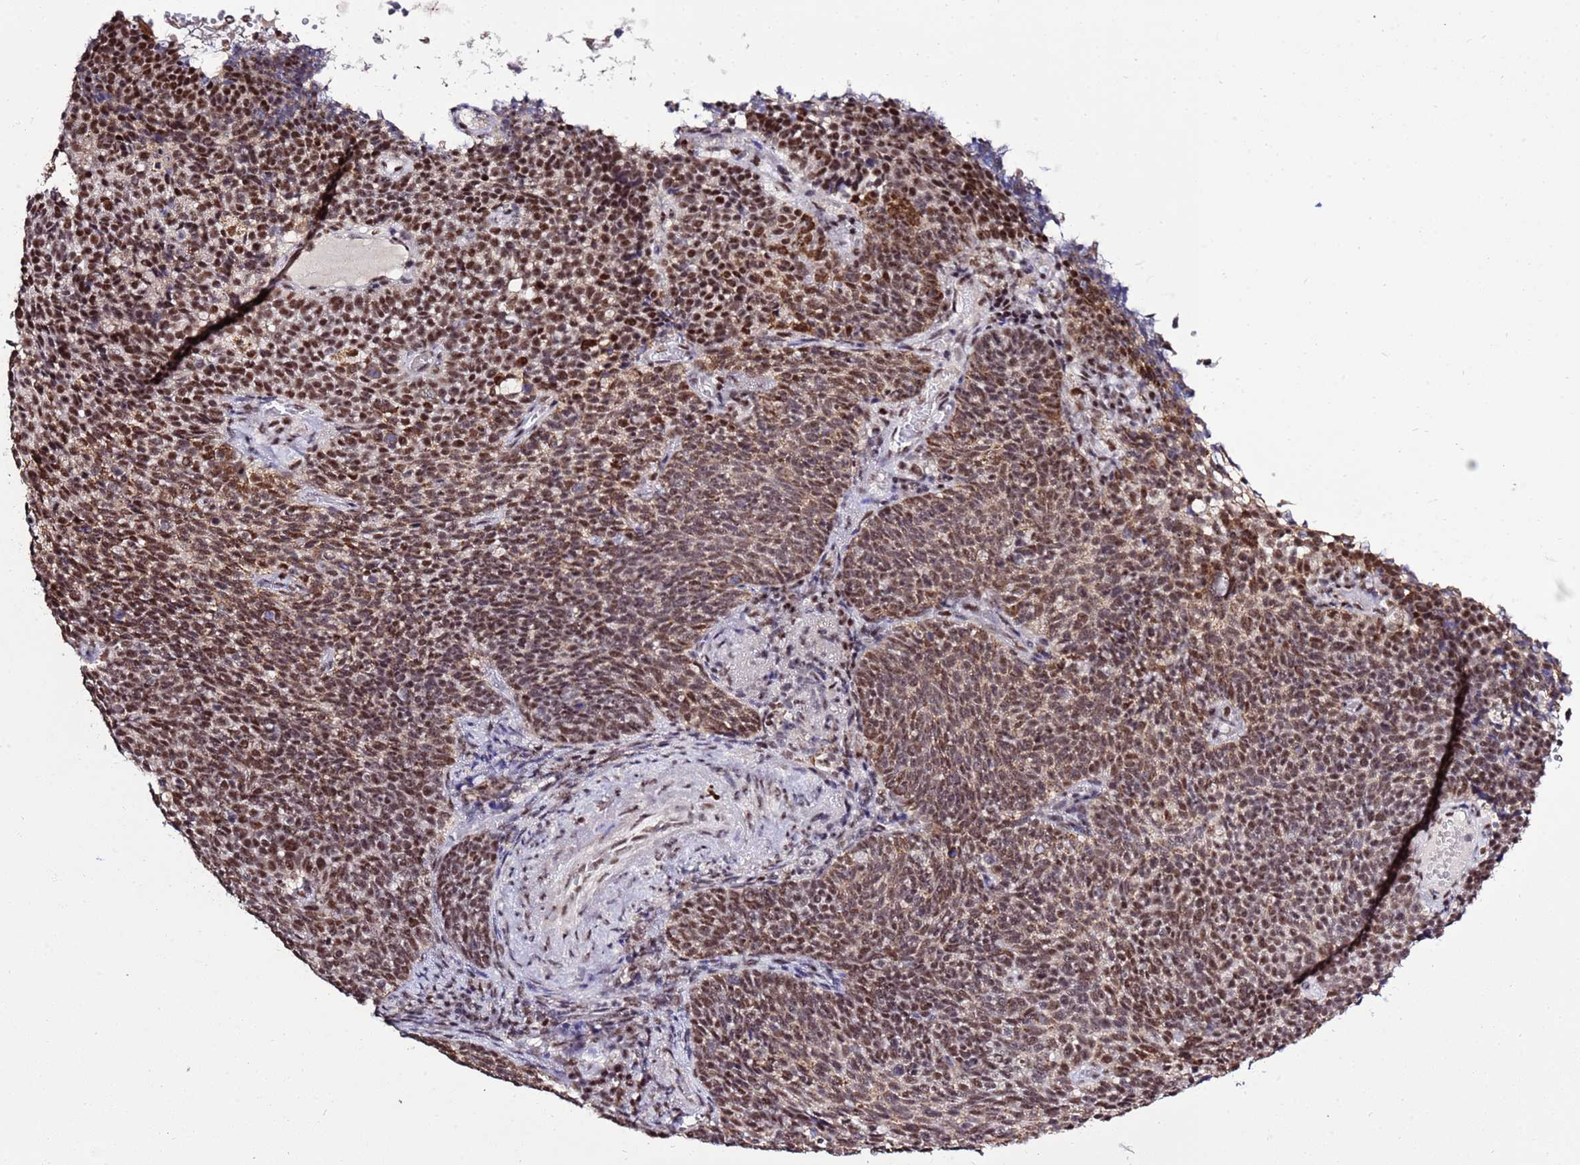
{"staining": {"intensity": "strong", "quantity": ">75%", "location": "nuclear"}, "tissue": "cervical cancer", "cell_type": "Tumor cells", "image_type": "cancer", "snomed": [{"axis": "morphology", "description": "Normal tissue, NOS"}, {"axis": "morphology", "description": "Squamous cell carcinoma, NOS"}, {"axis": "topography", "description": "Cervix"}], "caption": "Immunohistochemistry (DAB (3,3'-diaminobenzidine)) staining of human cervical squamous cell carcinoma exhibits strong nuclear protein positivity in about >75% of tumor cells.", "gene": "AKAP8L", "patient": {"sex": "female", "age": 39}}